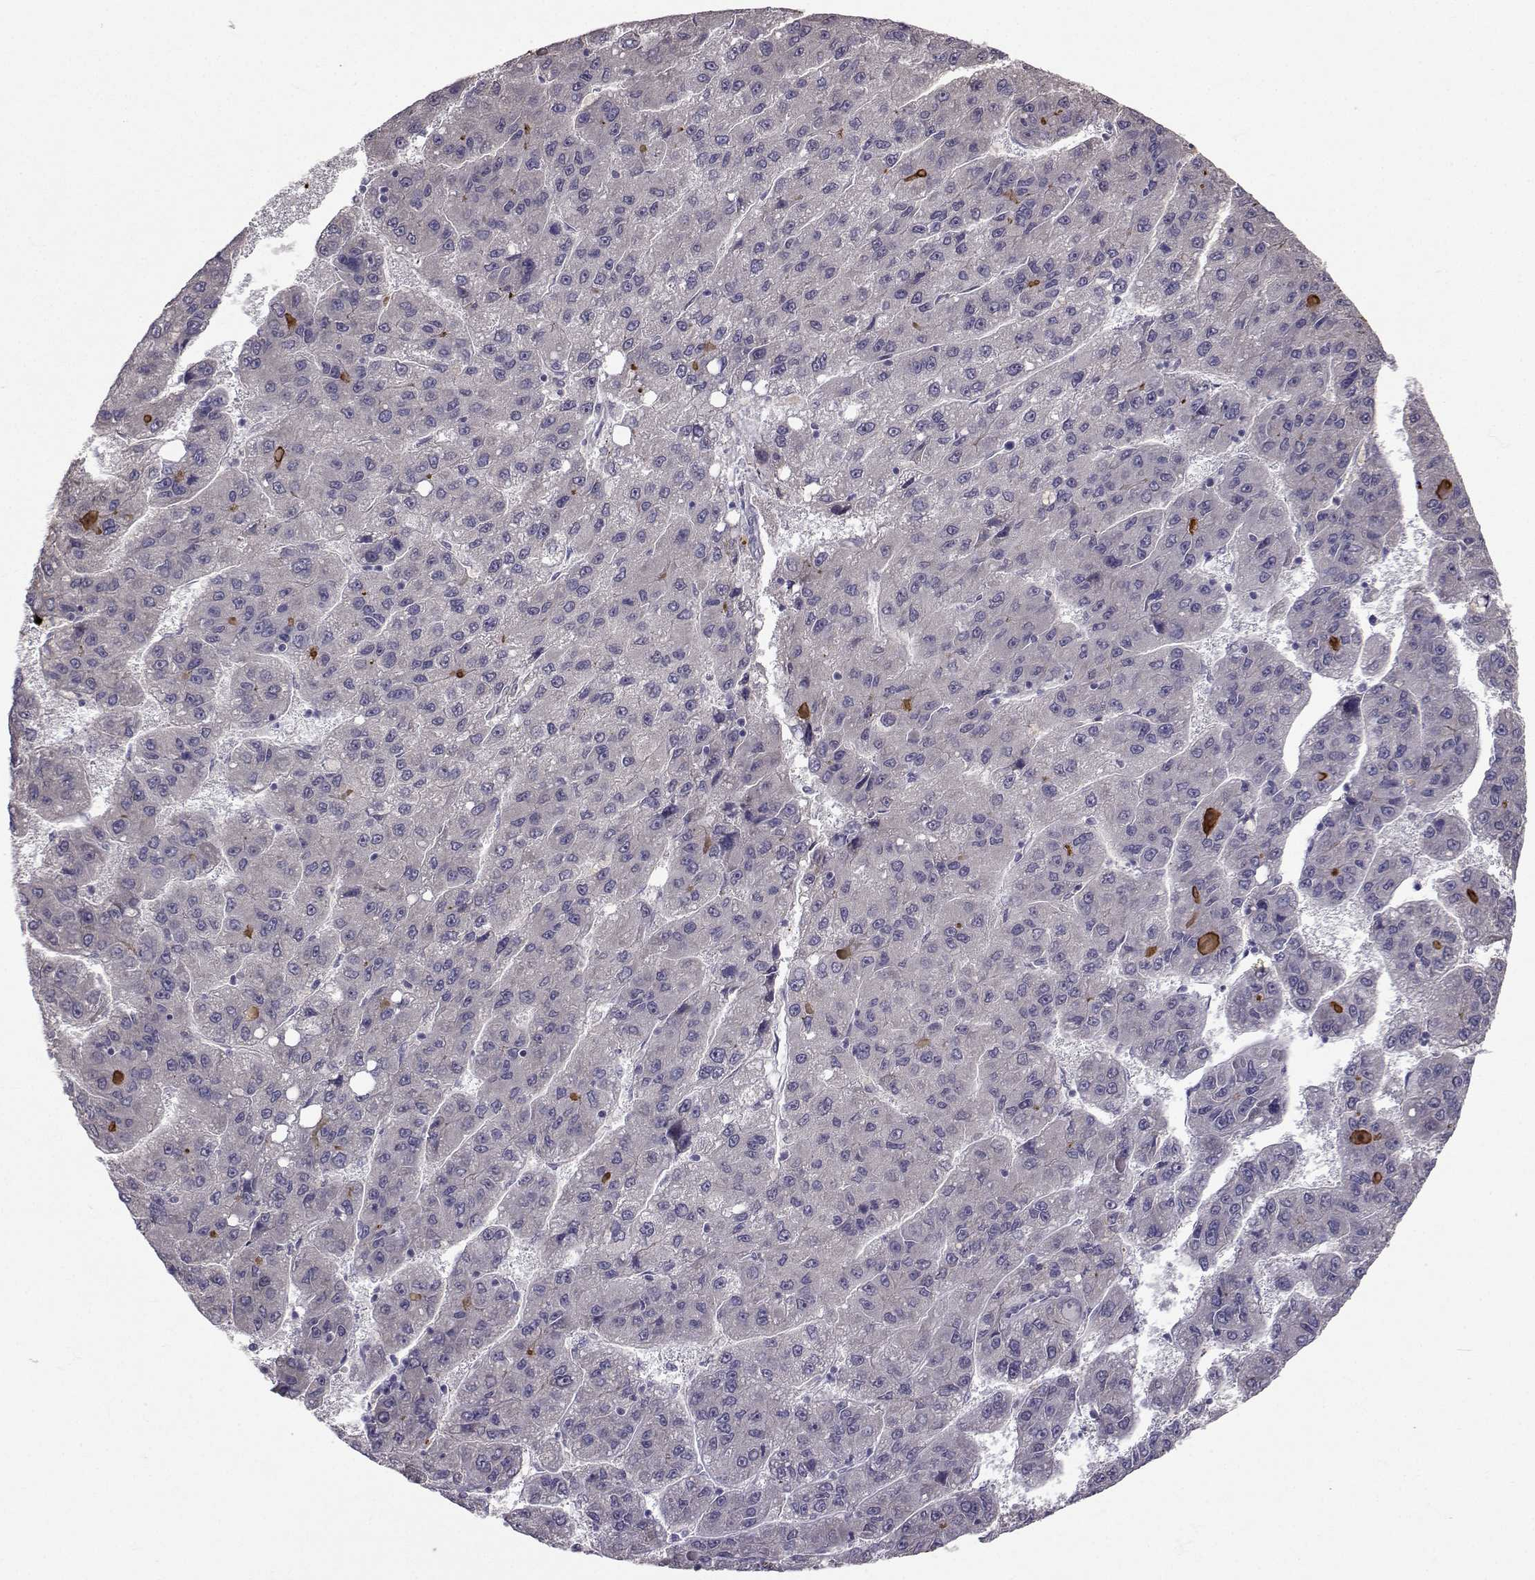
{"staining": {"intensity": "negative", "quantity": "none", "location": "none"}, "tissue": "liver cancer", "cell_type": "Tumor cells", "image_type": "cancer", "snomed": [{"axis": "morphology", "description": "Carcinoma, Hepatocellular, NOS"}, {"axis": "topography", "description": "Liver"}], "caption": "This is a histopathology image of immunohistochemistry (IHC) staining of liver hepatocellular carcinoma, which shows no staining in tumor cells. (Stains: DAB immunohistochemistry (IHC) with hematoxylin counter stain, Microscopy: brightfield microscopy at high magnification).", "gene": "SLC6A3", "patient": {"sex": "female", "age": 82}}